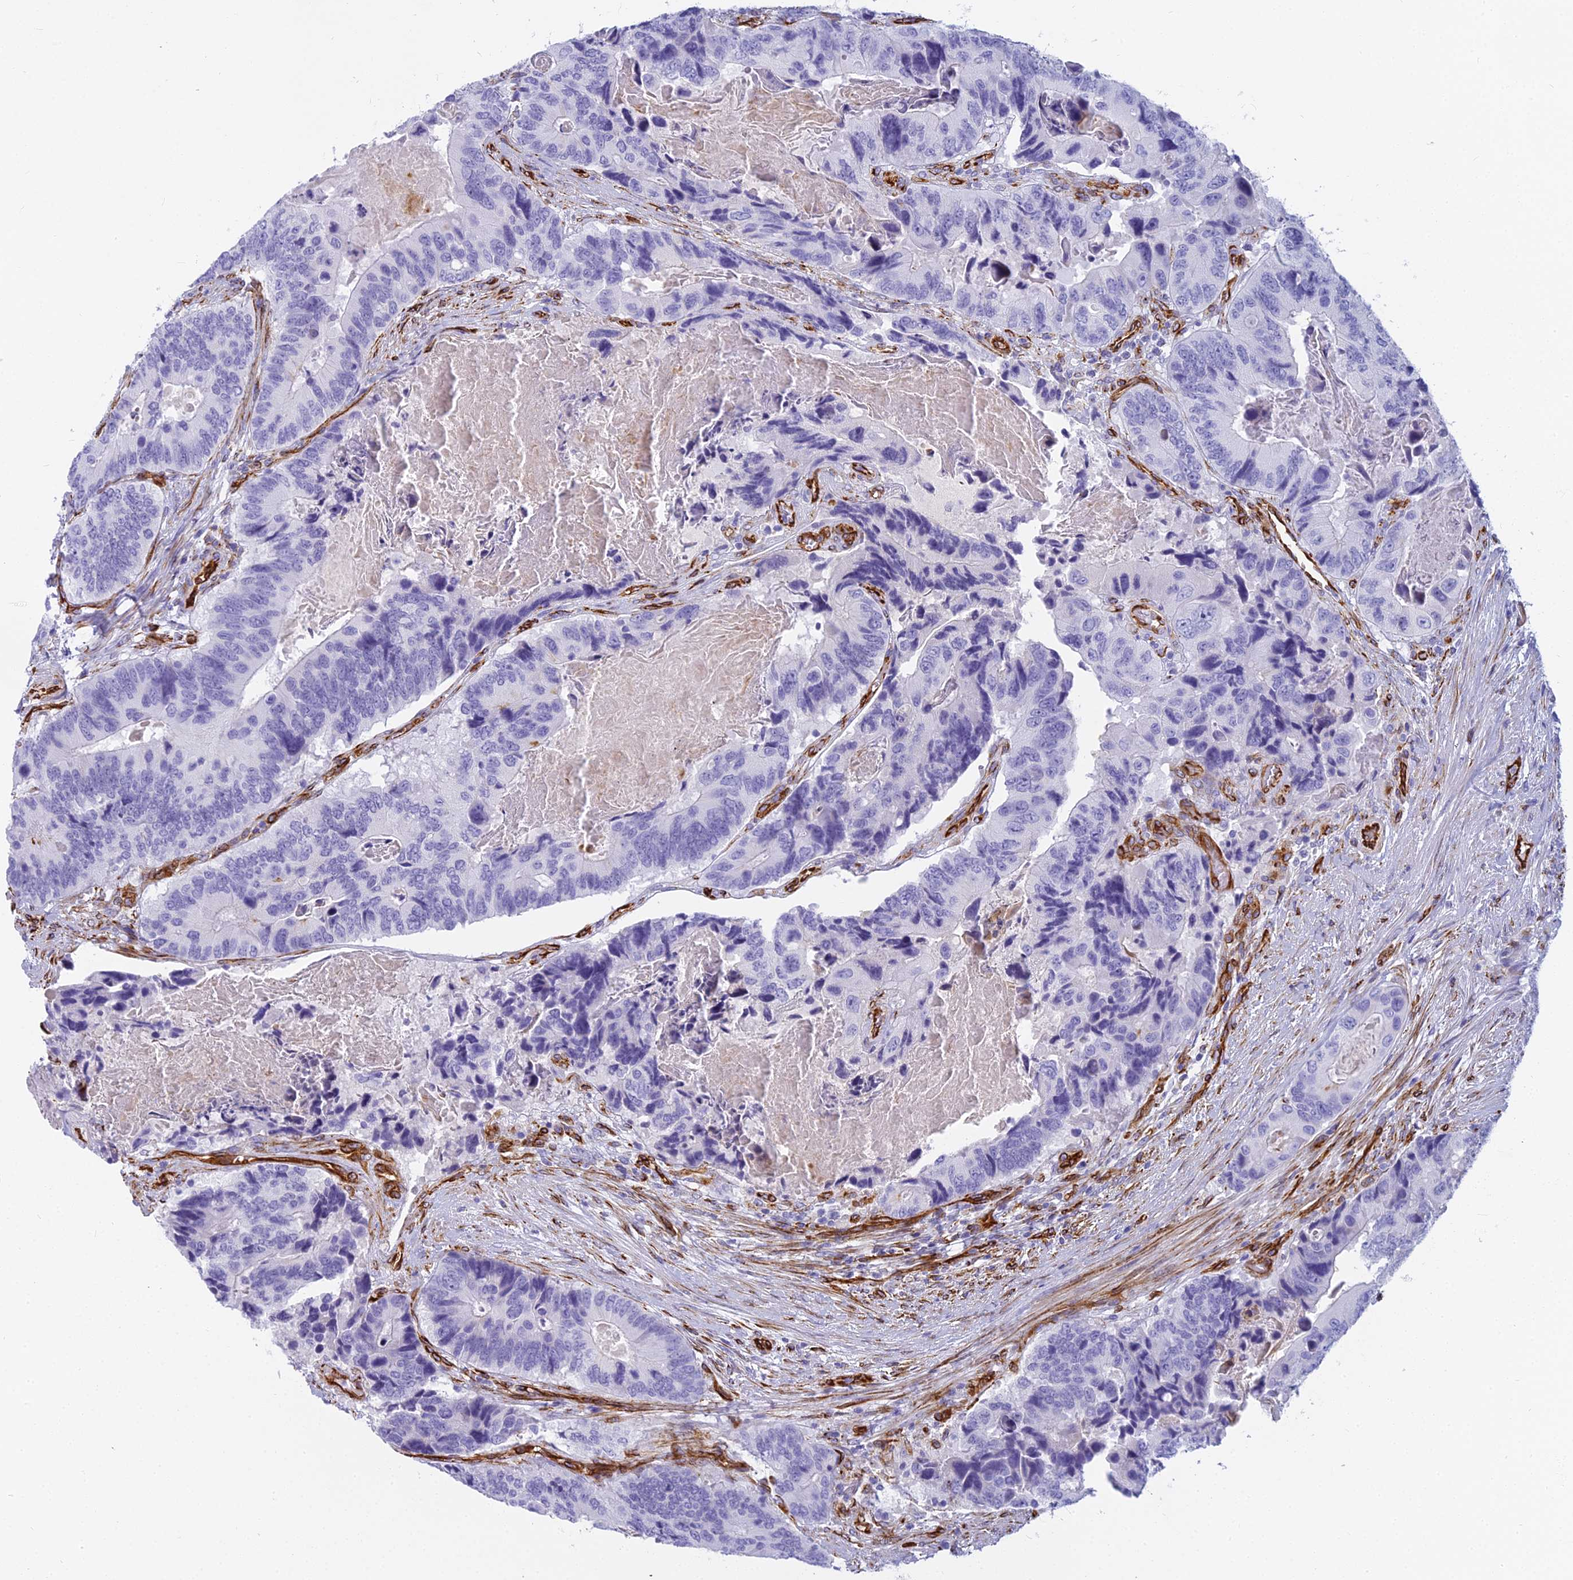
{"staining": {"intensity": "negative", "quantity": "none", "location": "none"}, "tissue": "colorectal cancer", "cell_type": "Tumor cells", "image_type": "cancer", "snomed": [{"axis": "morphology", "description": "Adenocarcinoma, NOS"}, {"axis": "topography", "description": "Colon"}], "caption": "A high-resolution photomicrograph shows IHC staining of colorectal cancer, which shows no significant positivity in tumor cells.", "gene": "EVI2A", "patient": {"sex": "male", "age": 84}}